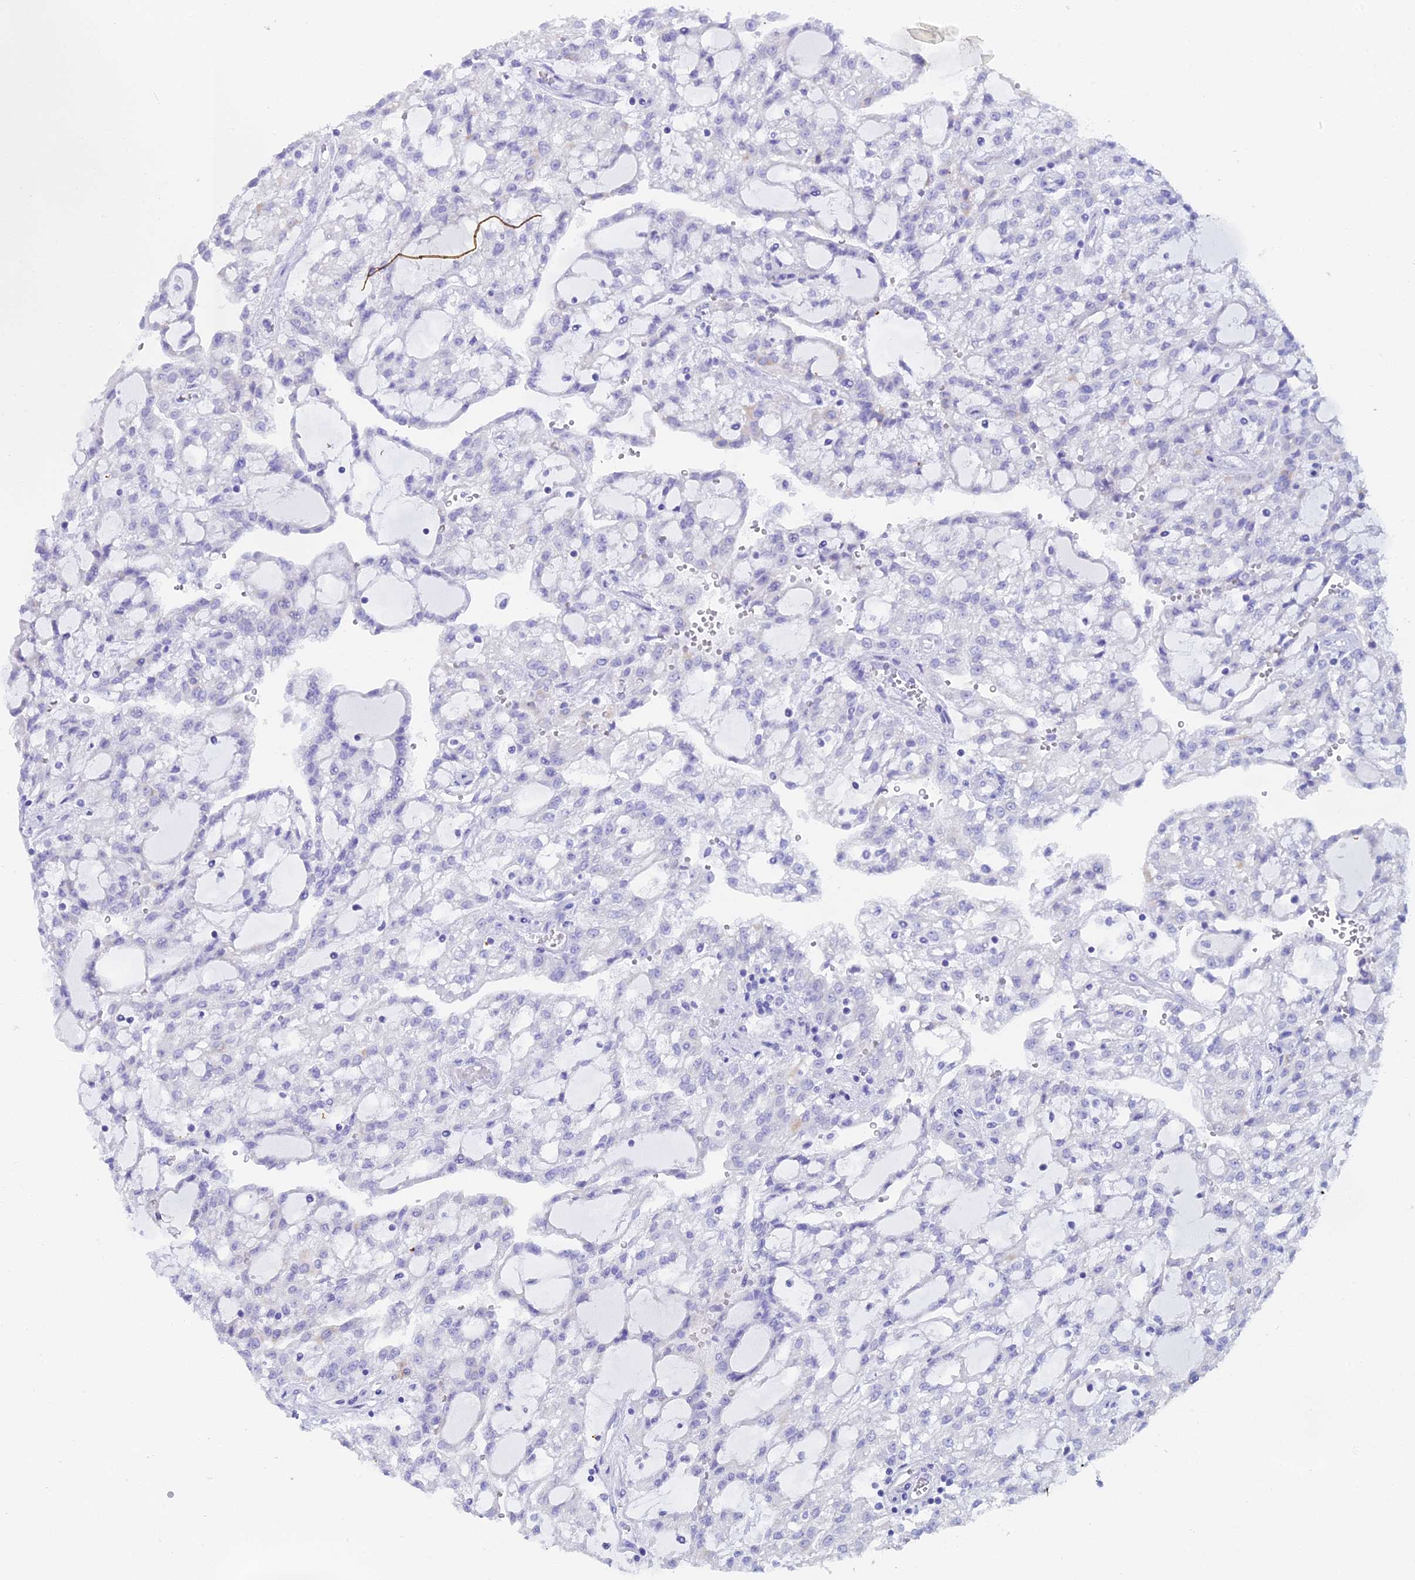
{"staining": {"intensity": "negative", "quantity": "none", "location": "none"}, "tissue": "renal cancer", "cell_type": "Tumor cells", "image_type": "cancer", "snomed": [{"axis": "morphology", "description": "Adenocarcinoma, NOS"}, {"axis": "topography", "description": "Kidney"}], "caption": "Immunohistochemistry (IHC) photomicrograph of neoplastic tissue: renal cancer stained with DAB (3,3'-diaminobenzidine) displays no significant protein positivity in tumor cells.", "gene": "CGB2", "patient": {"sex": "male", "age": 63}}